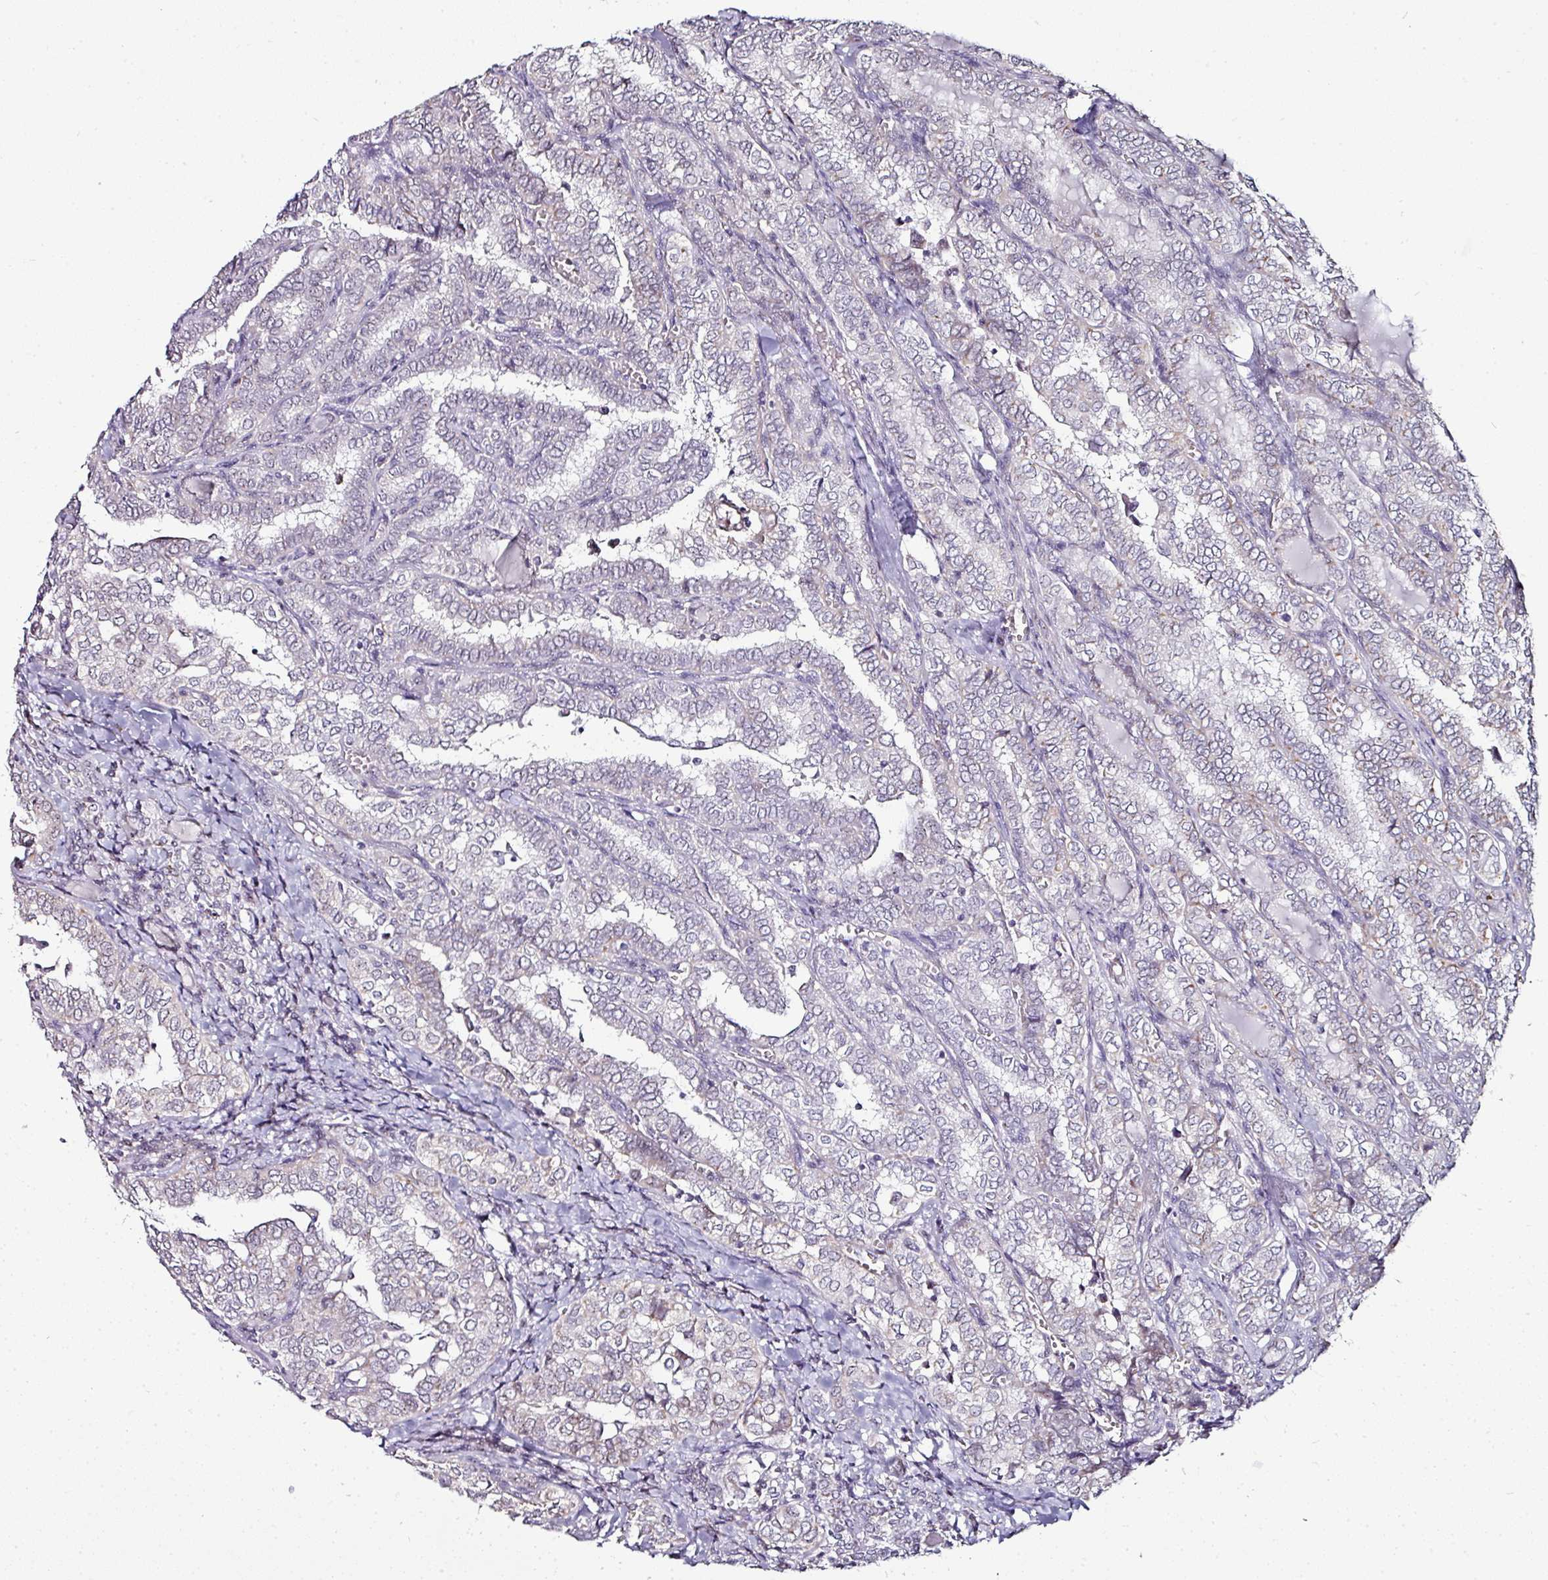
{"staining": {"intensity": "negative", "quantity": "none", "location": "none"}, "tissue": "thyroid cancer", "cell_type": "Tumor cells", "image_type": "cancer", "snomed": [{"axis": "morphology", "description": "Papillary adenocarcinoma, NOS"}, {"axis": "topography", "description": "Thyroid gland"}], "caption": "Tumor cells are negative for brown protein staining in thyroid papillary adenocarcinoma.", "gene": "NACC2", "patient": {"sex": "female", "age": 30}}